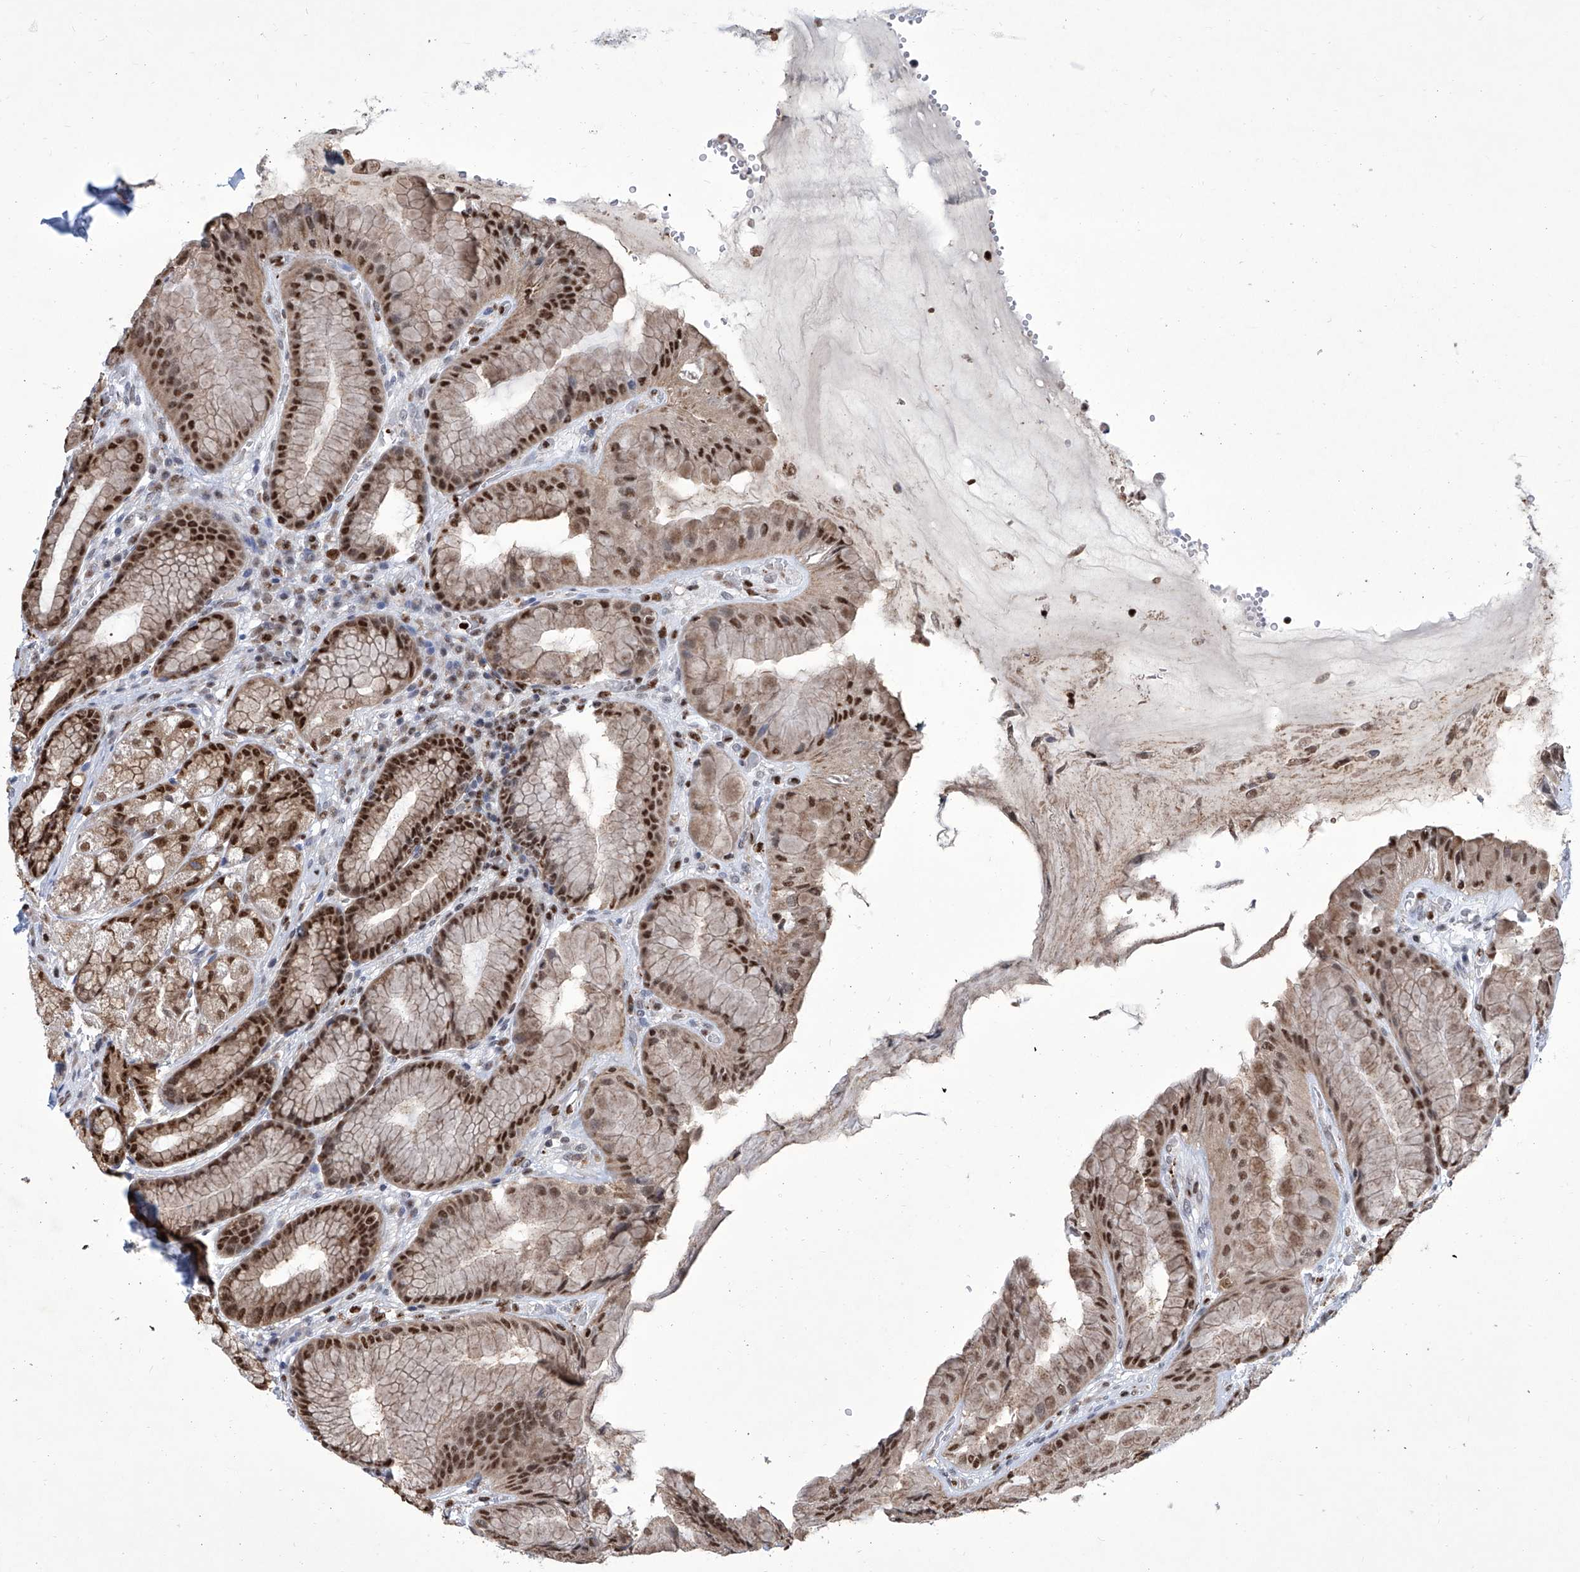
{"staining": {"intensity": "strong", "quantity": ">75%", "location": "nuclear"}, "tissue": "stomach", "cell_type": "Glandular cells", "image_type": "normal", "snomed": [{"axis": "morphology", "description": "Normal tissue, NOS"}, {"axis": "topography", "description": "Stomach"}], "caption": "Normal stomach was stained to show a protein in brown. There is high levels of strong nuclear expression in about >75% of glandular cells.", "gene": "SREBF2", "patient": {"sex": "male", "age": 57}}